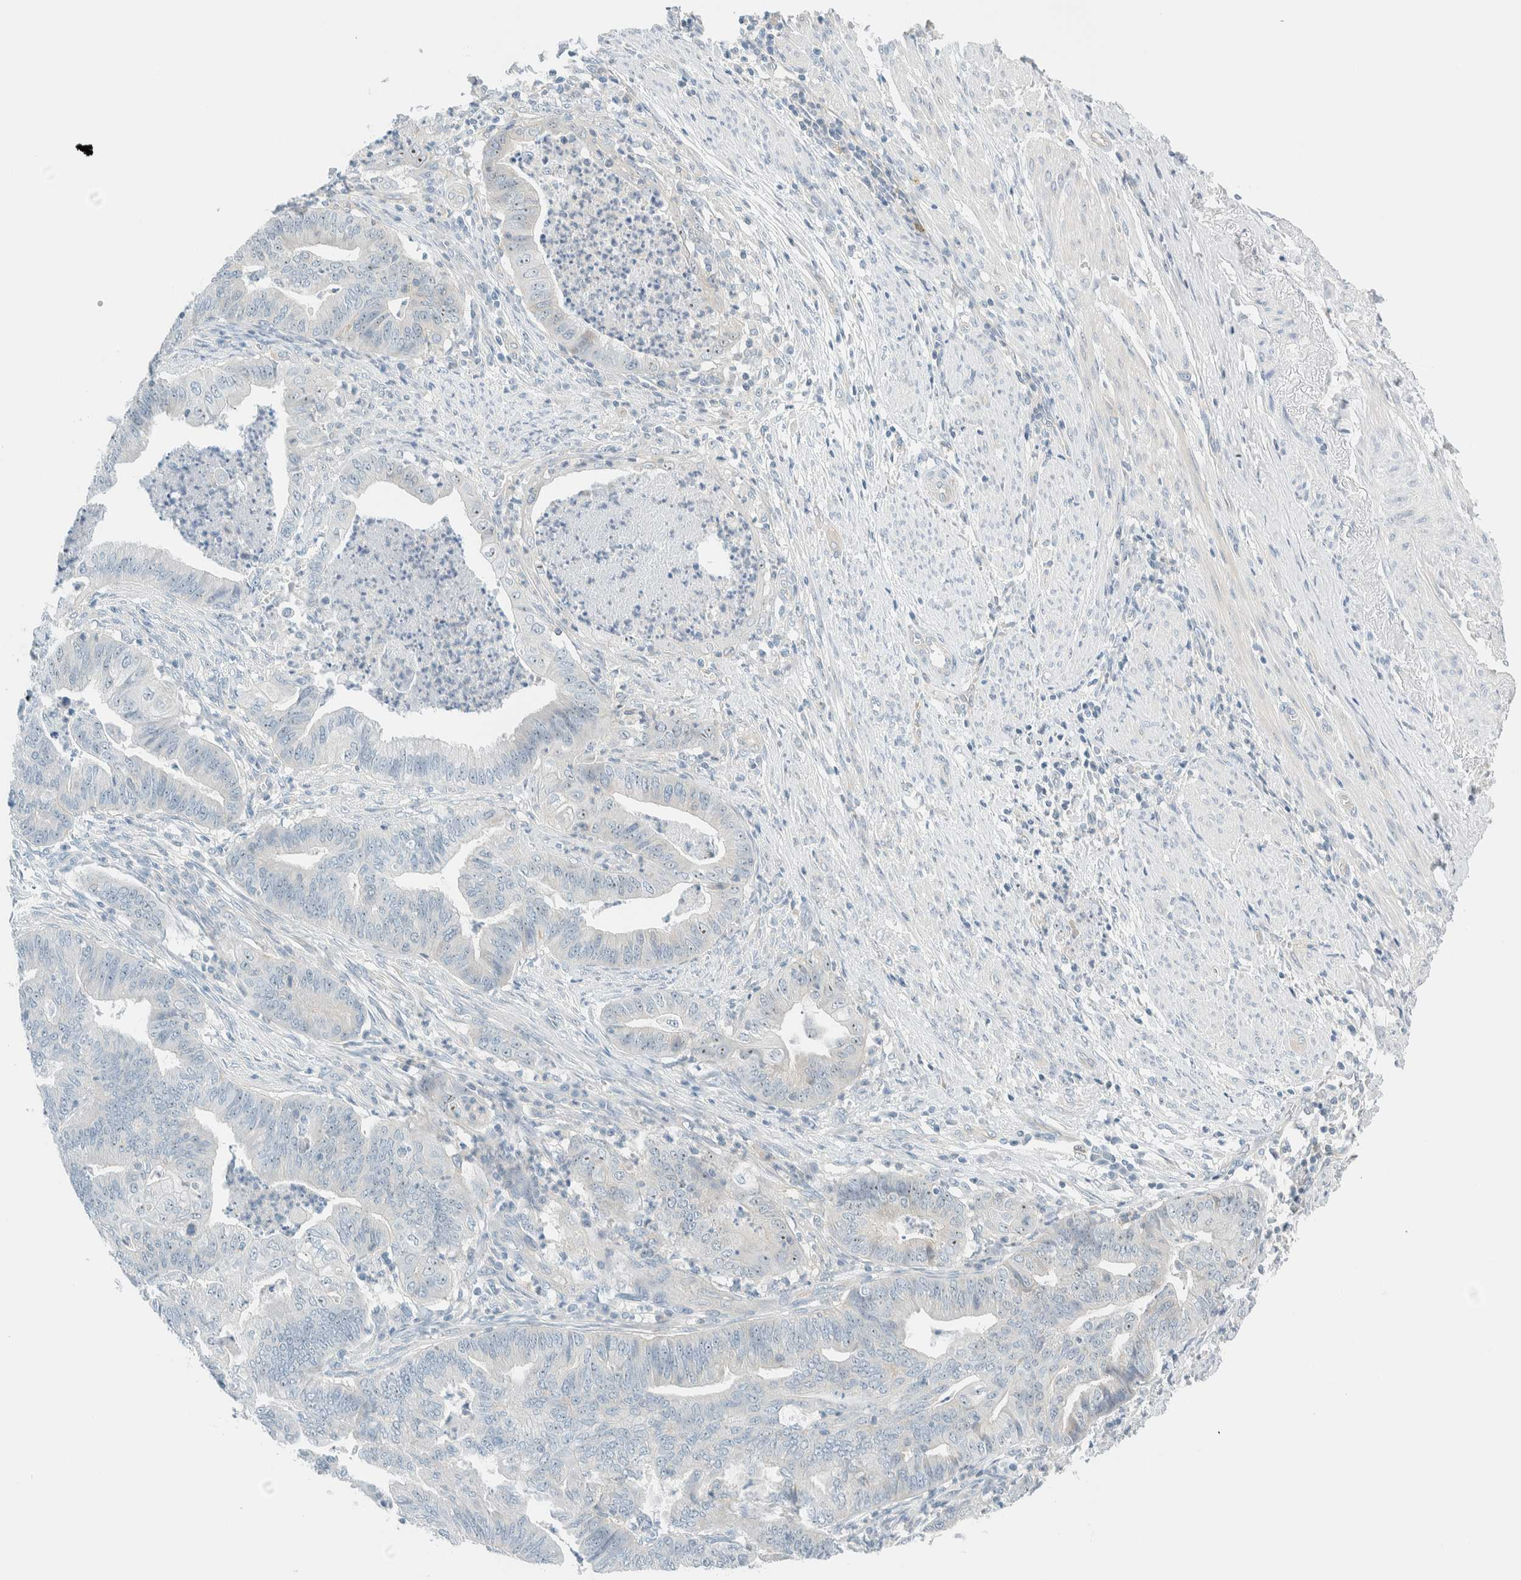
{"staining": {"intensity": "negative", "quantity": "none", "location": "none"}, "tissue": "endometrial cancer", "cell_type": "Tumor cells", "image_type": "cancer", "snomed": [{"axis": "morphology", "description": "Polyp, NOS"}, {"axis": "morphology", "description": "Adenocarcinoma, NOS"}, {"axis": "morphology", "description": "Adenoma, NOS"}, {"axis": "topography", "description": "Endometrium"}], "caption": "DAB (3,3'-diaminobenzidine) immunohistochemical staining of human endometrial adenoma reveals no significant expression in tumor cells. Brightfield microscopy of immunohistochemistry (IHC) stained with DAB (3,3'-diaminobenzidine) (brown) and hematoxylin (blue), captured at high magnification.", "gene": "NDE1", "patient": {"sex": "female", "age": 79}}